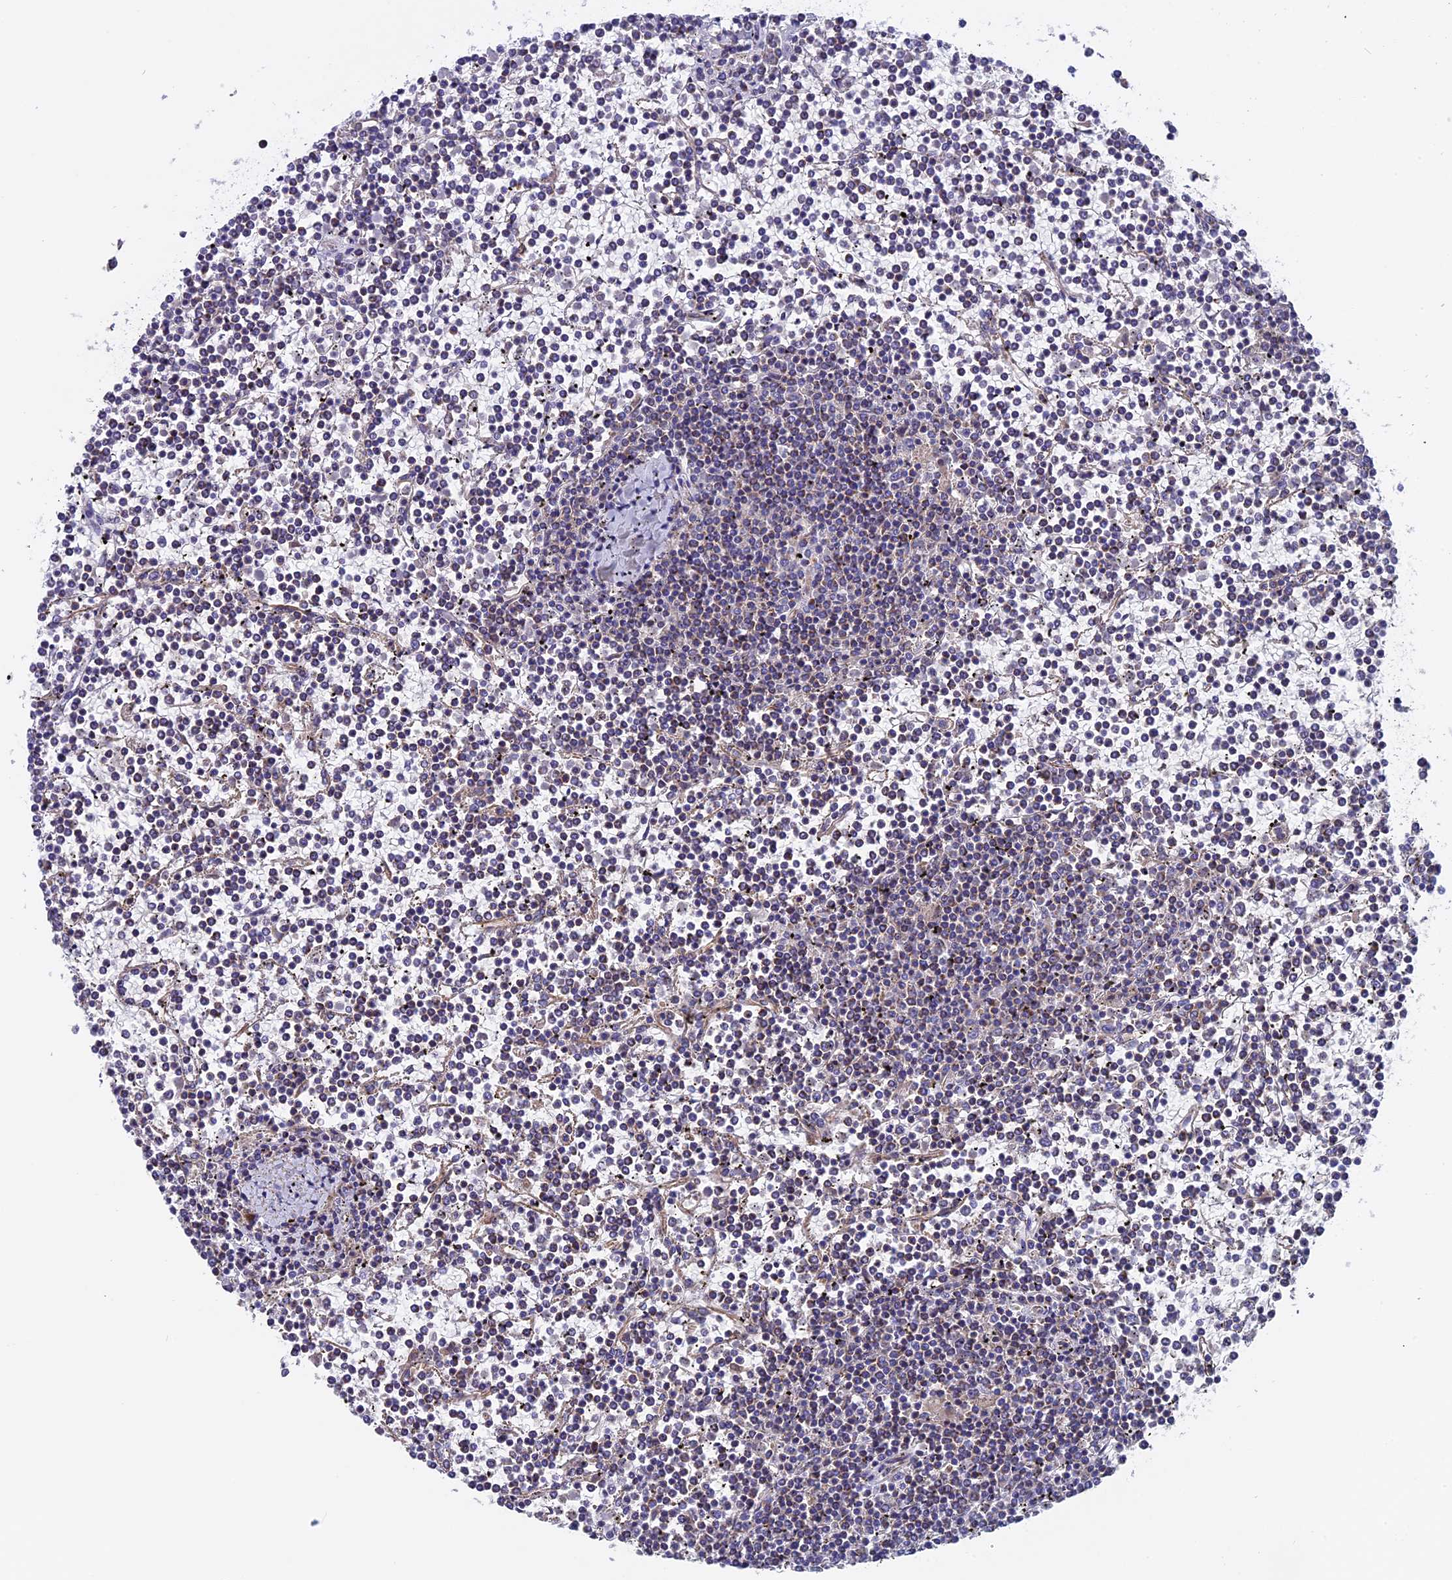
{"staining": {"intensity": "negative", "quantity": "none", "location": "none"}, "tissue": "lymphoma", "cell_type": "Tumor cells", "image_type": "cancer", "snomed": [{"axis": "morphology", "description": "Malignant lymphoma, non-Hodgkin's type, Low grade"}, {"axis": "topography", "description": "Spleen"}], "caption": "DAB immunohistochemical staining of human lymphoma demonstrates no significant staining in tumor cells. The staining is performed using DAB brown chromogen with nuclei counter-stained in using hematoxylin.", "gene": "SLC15A5", "patient": {"sex": "female", "age": 19}}